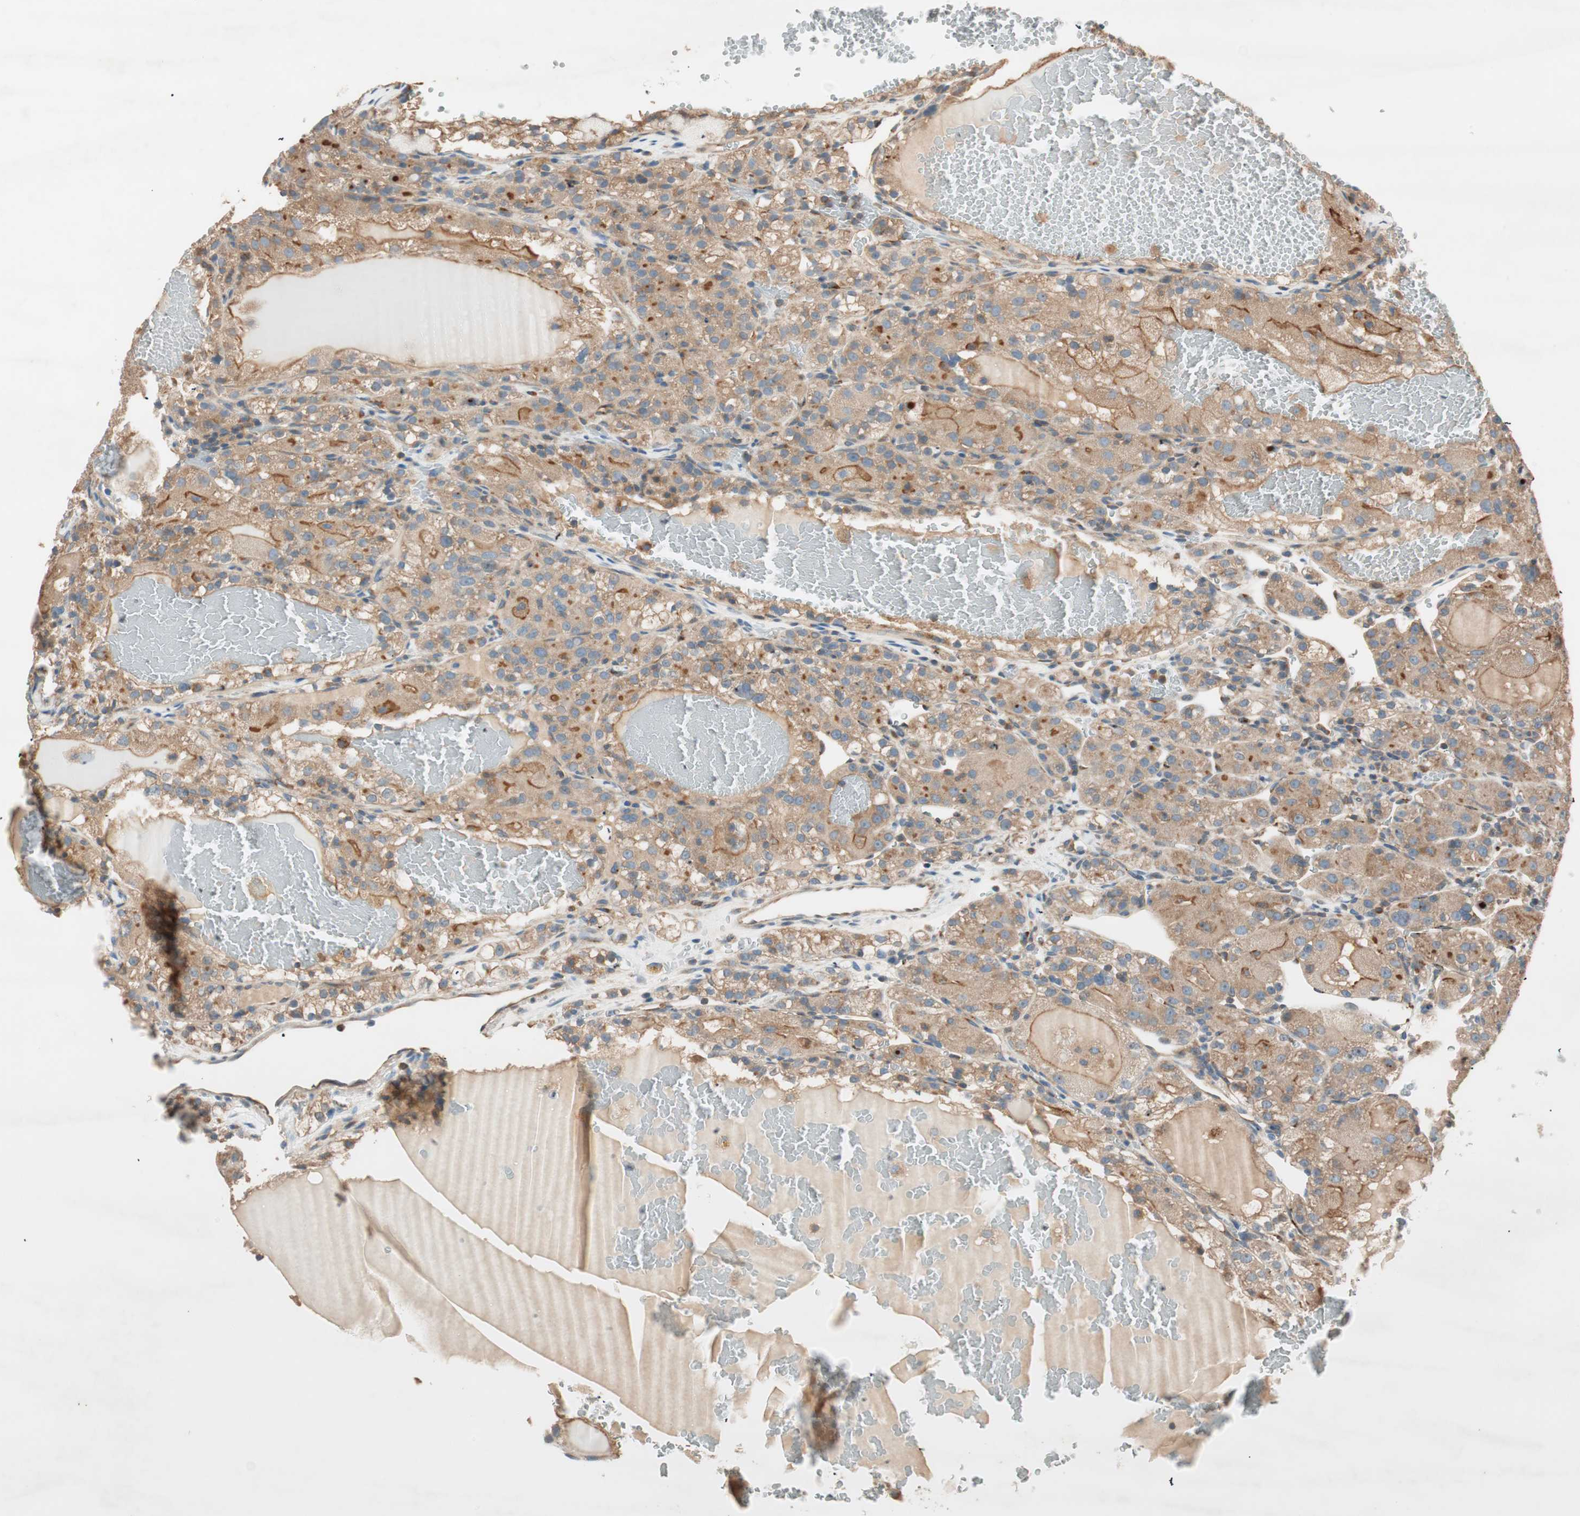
{"staining": {"intensity": "moderate", "quantity": ">75%", "location": "cytoplasmic/membranous"}, "tissue": "renal cancer", "cell_type": "Tumor cells", "image_type": "cancer", "snomed": [{"axis": "morphology", "description": "Normal tissue, NOS"}, {"axis": "morphology", "description": "Adenocarcinoma, NOS"}, {"axis": "topography", "description": "Kidney"}], "caption": "Renal adenocarcinoma stained for a protein (brown) displays moderate cytoplasmic/membranous positive staining in approximately >75% of tumor cells.", "gene": "CC2D1A", "patient": {"sex": "male", "age": 61}}